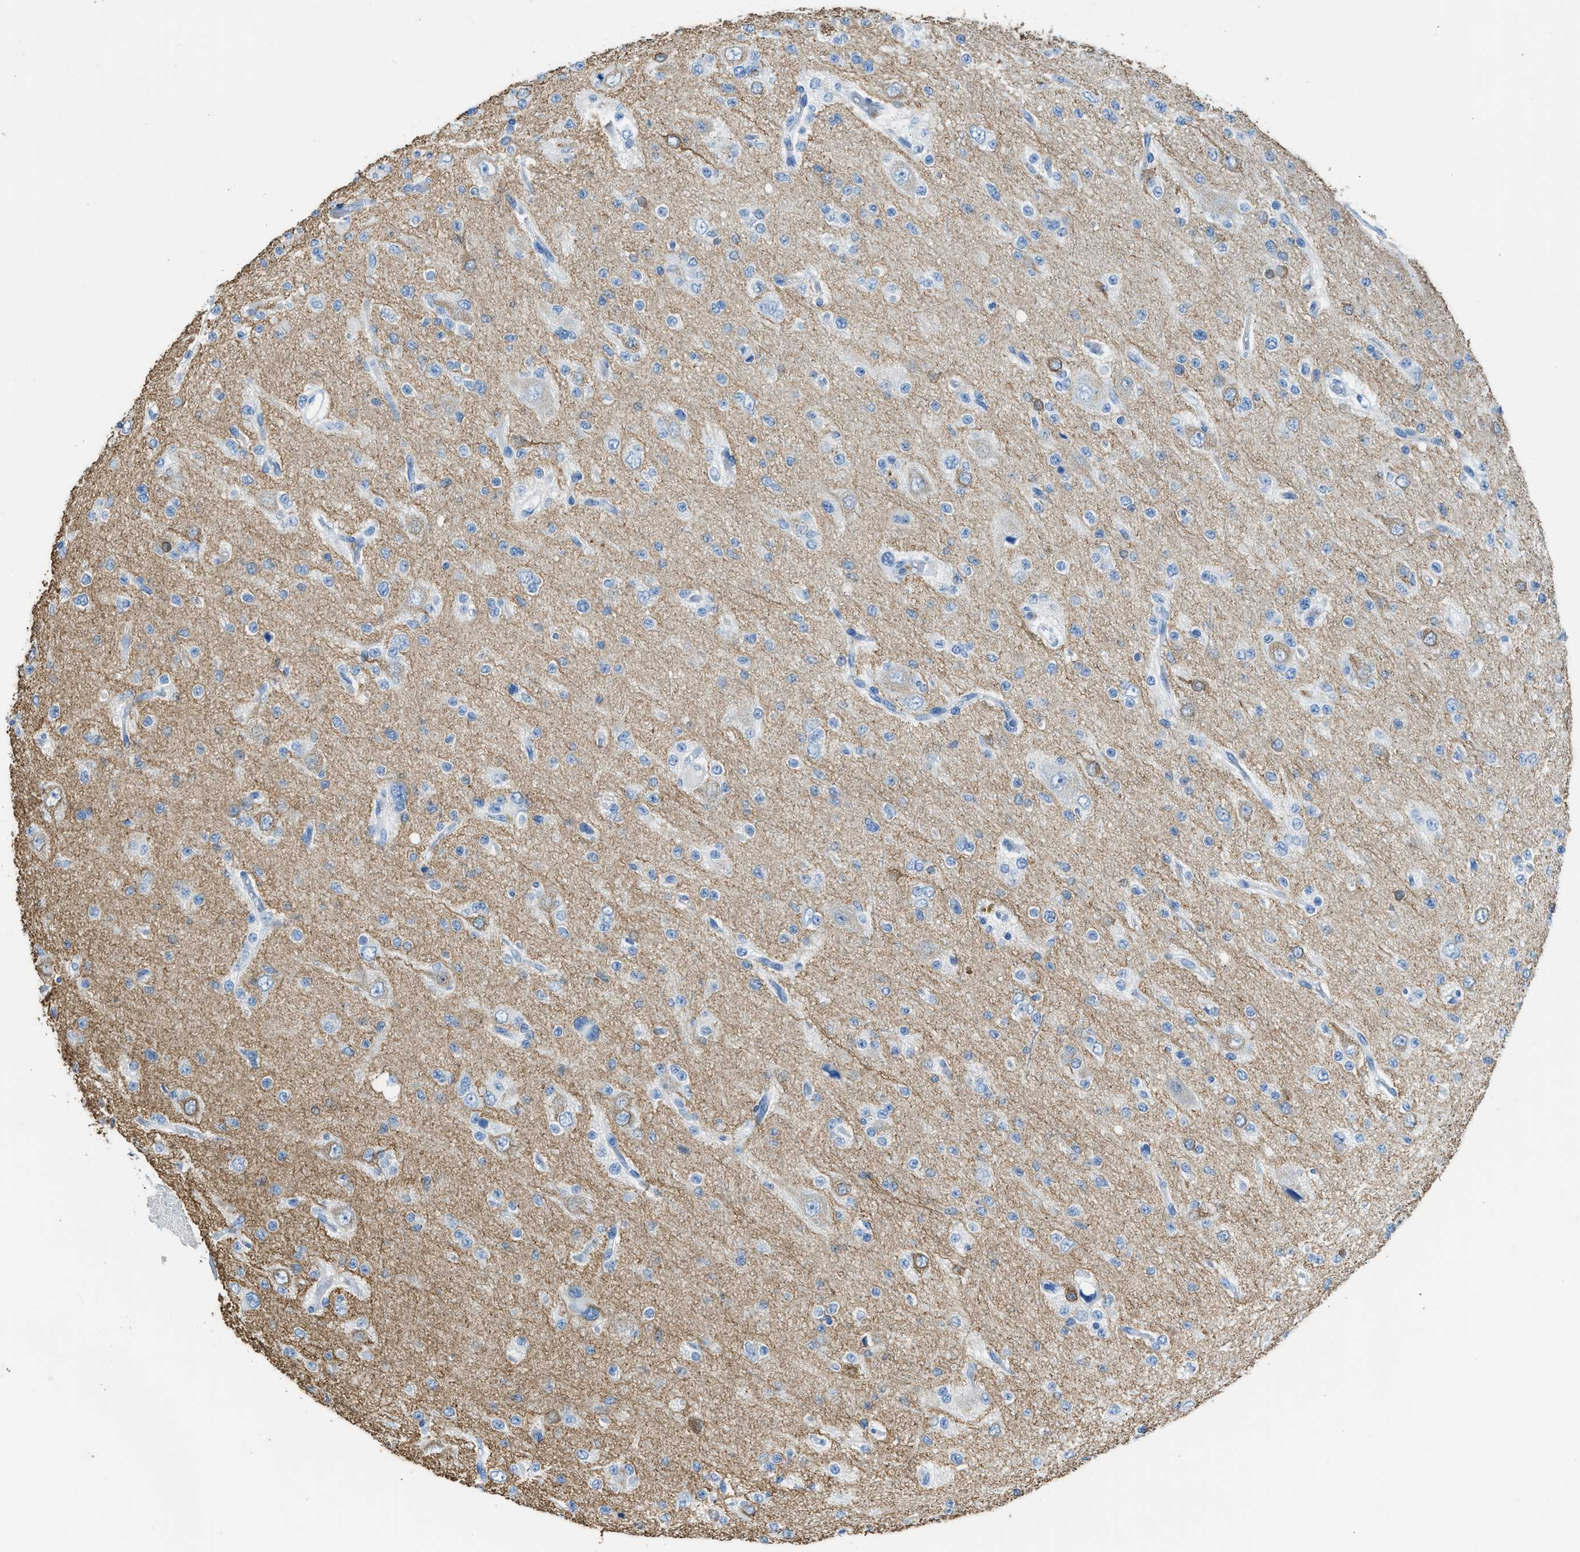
{"staining": {"intensity": "moderate", "quantity": "<25%", "location": "cytoplasmic/membranous"}, "tissue": "glioma", "cell_type": "Tumor cells", "image_type": "cancer", "snomed": [{"axis": "morphology", "description": "Glioma, malignant, Low grade"}, {"axis": "topography", "description": "Brain"}], "caption": "Glioma stained with IHC shows moderate cytoplasmic/membranous staining in approximately <25% of tumor cells.", "gene": "FAIM2", "patient": {"sex": "male", "age": 38}}